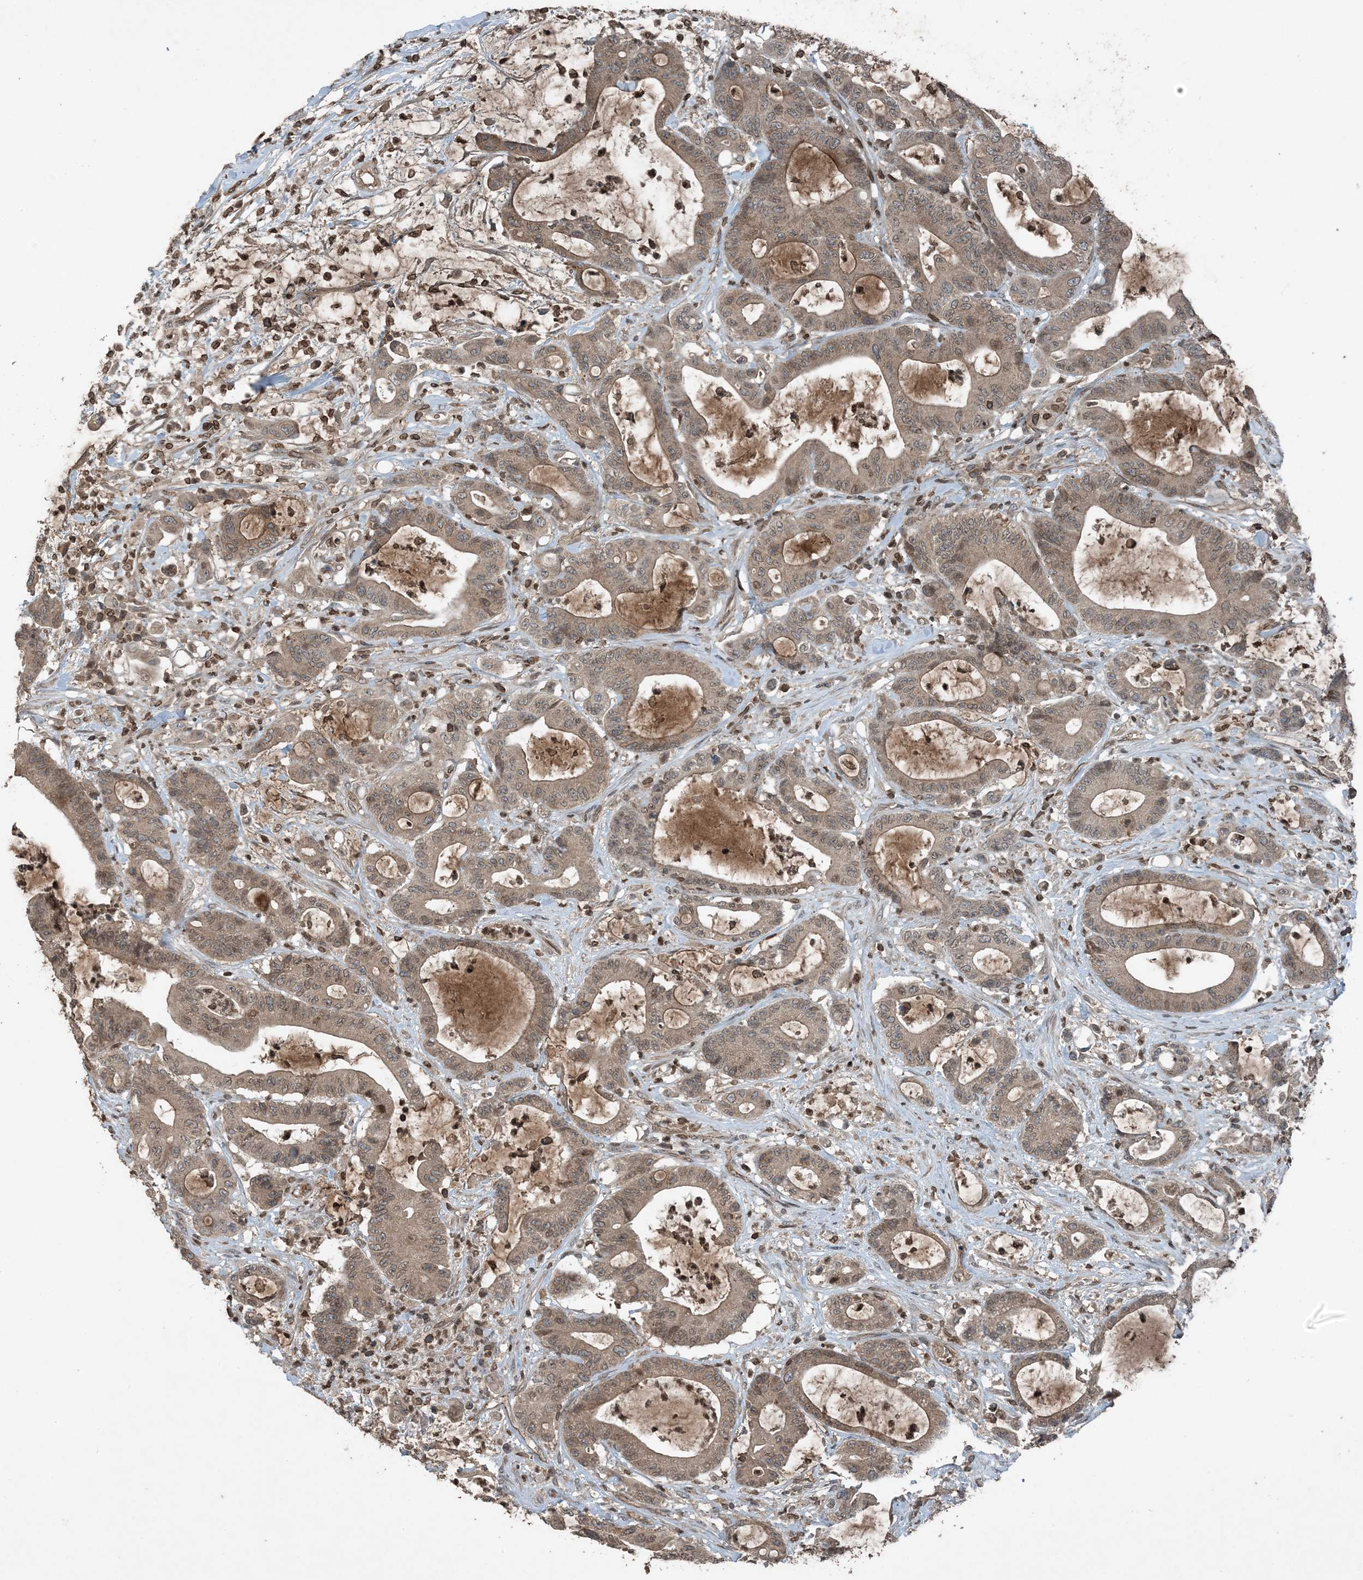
{"staining": {"intensity": "moderate", "quantity": ">75%", "location": "cytoplasmic/membranous,nuclear"}, "tissue": "colorectal cancer", "cell_type": "Tumor cells", "image_type": "cancer", "snomed": [{"axis": "morphology", "description": "Adenocarcinoma, NOS"}, {"axis": "topography", "description": "Colon"}], "caption": "Colorectal cancer (adenocarcinoma) stained with a protein marker reveals moderate staining in tumor cells.", "gene": "ZFAND2B", "patient": {"sex": "female", "age": 84}}